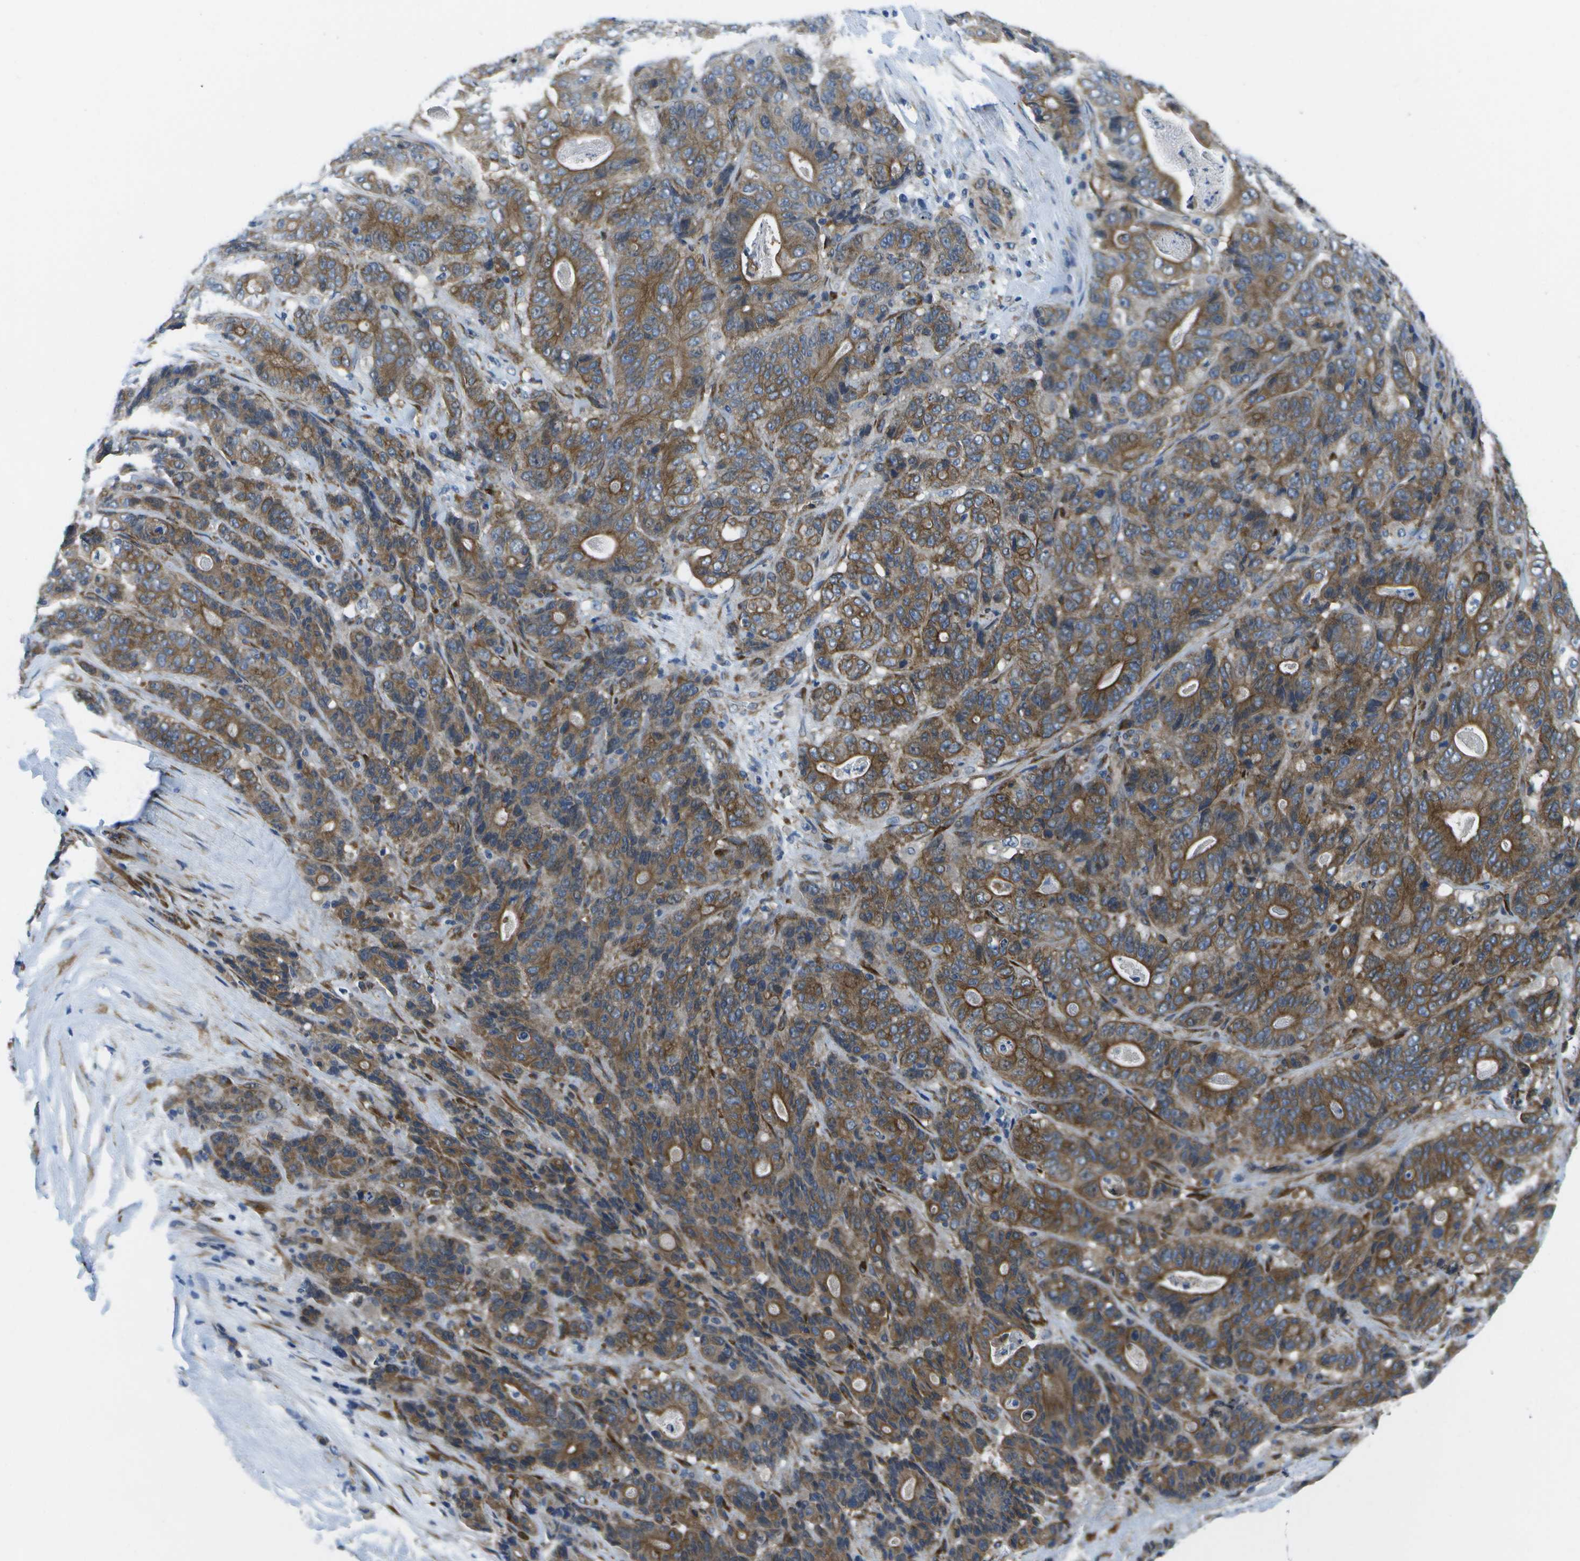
{"staining": {"intensity": "moderate", "quantity": ">75%", "location": "cytoplasmic/membranous"}, "tissue": "stomach cancer", "cell_type": "Tumor cells", "image_type": "cancer", "snomed": [{"axis": "morphology", "description": "Adenocarcinoma, NOS"}, {"axis": "topography", "description": "Stomach"}], "caption": "A histopathology image showing moderate cytoplasmic/membranous expression in about >75% of tumor cells in adenocarcinoma (stomach), as visualized by brown immunohistochemical staining.", "gene": "P3H1", "patient": {"sex": "female", "age": 73}}